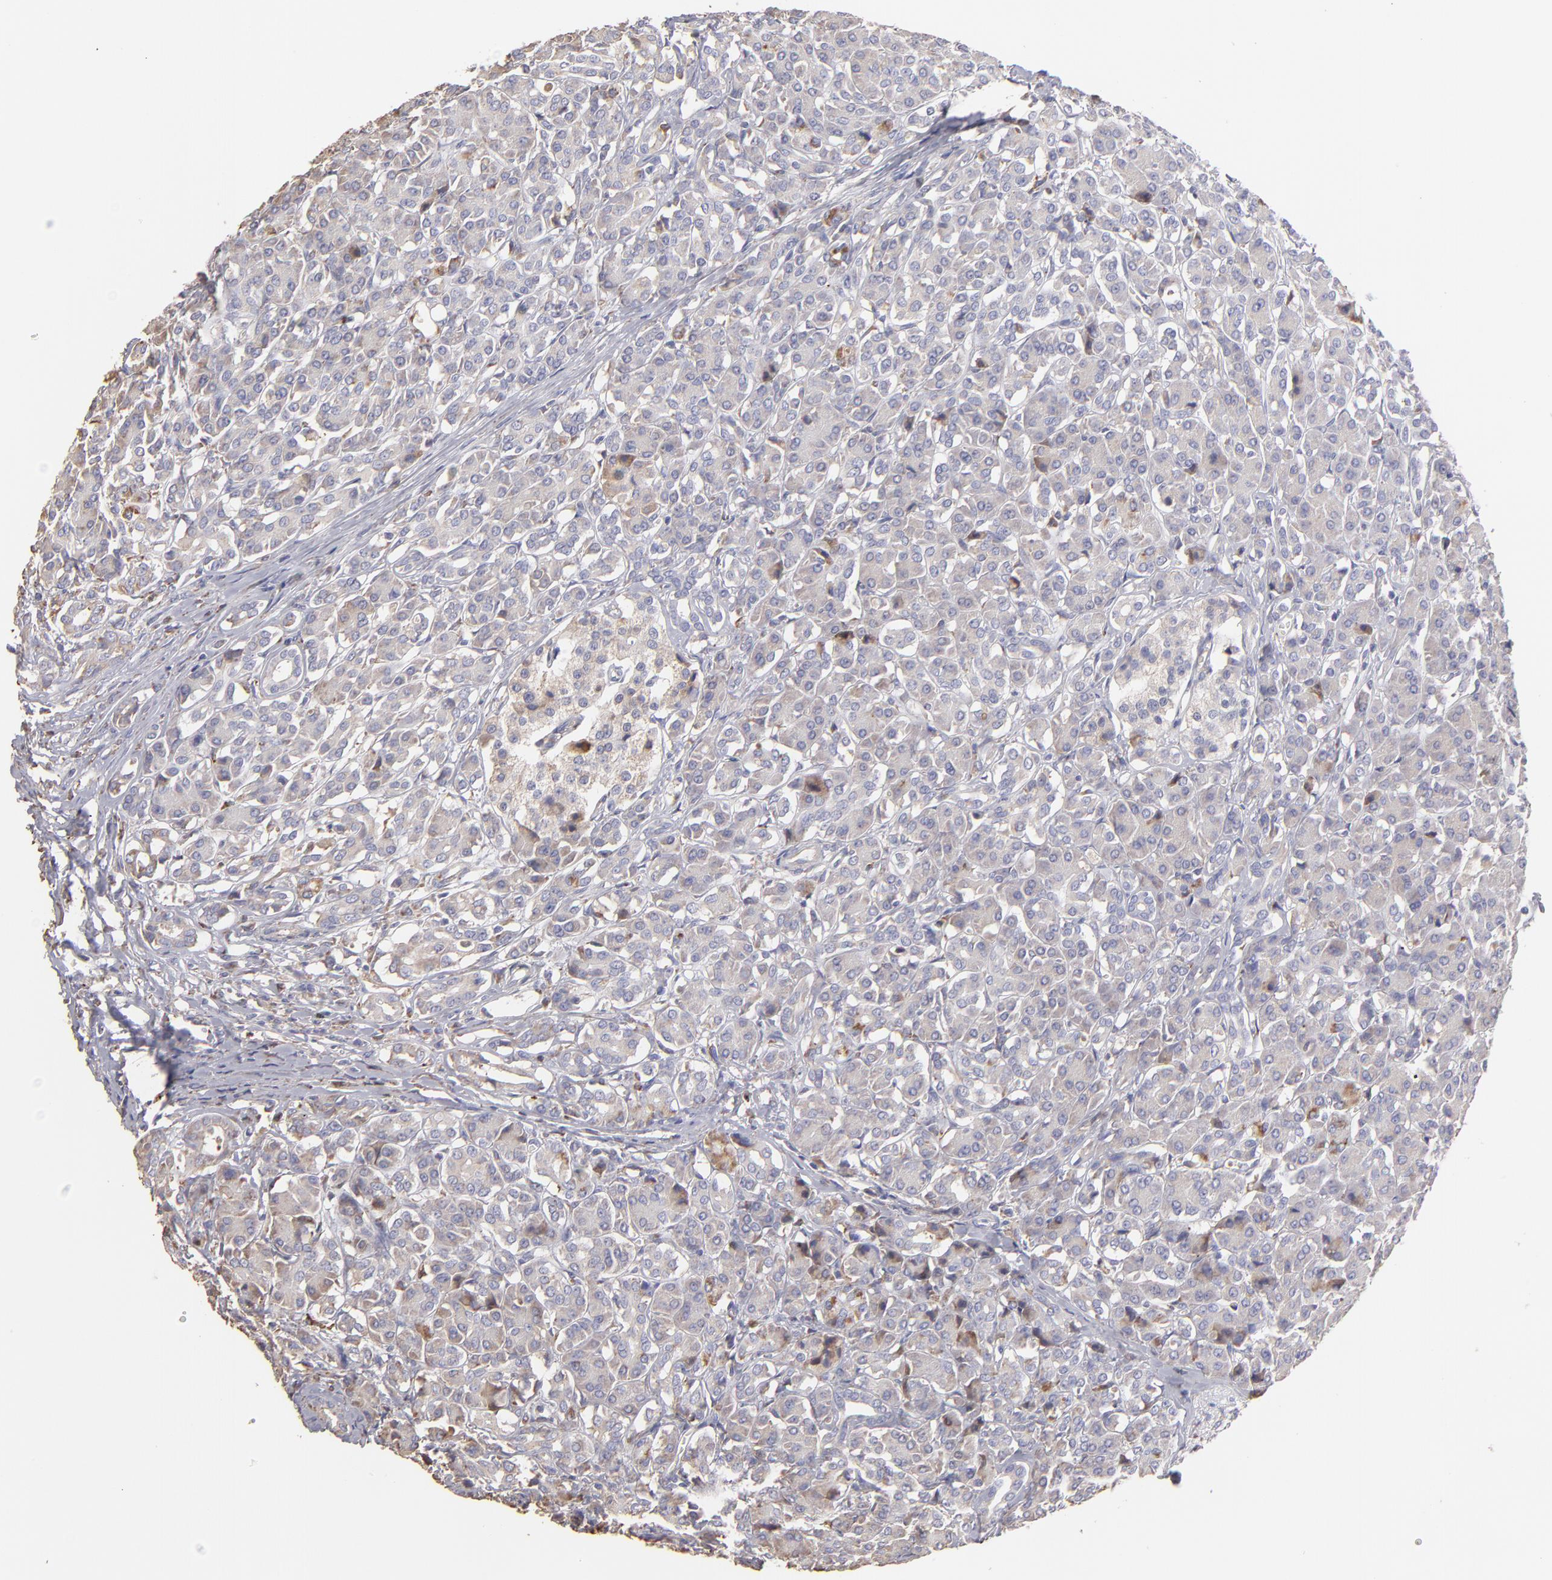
{"staining": {"intensity": "moderate", "quantity": ">75%", "location": "cytoplasmic/membranous"}, "tissue": "pancreas", "cell_type": "Exocrine glandular cells", "image_type": "normal", "snomed": [{"axis": "morphology", "description": "Normal tissue, NOS"}, {"axis": "topography", "description": "Lymph node"}, {"axis": "topography", "description": "Pancreas"}], "caption": "There is medium levels of moderate cytoplasmic/membranous positivity in exocrine glandular cells of unremarkable pancreas, as demonstrated by immunohistochemical staining (brown color).", "gene": "CALR", "patient": {"sex": "male", "age": 59}}